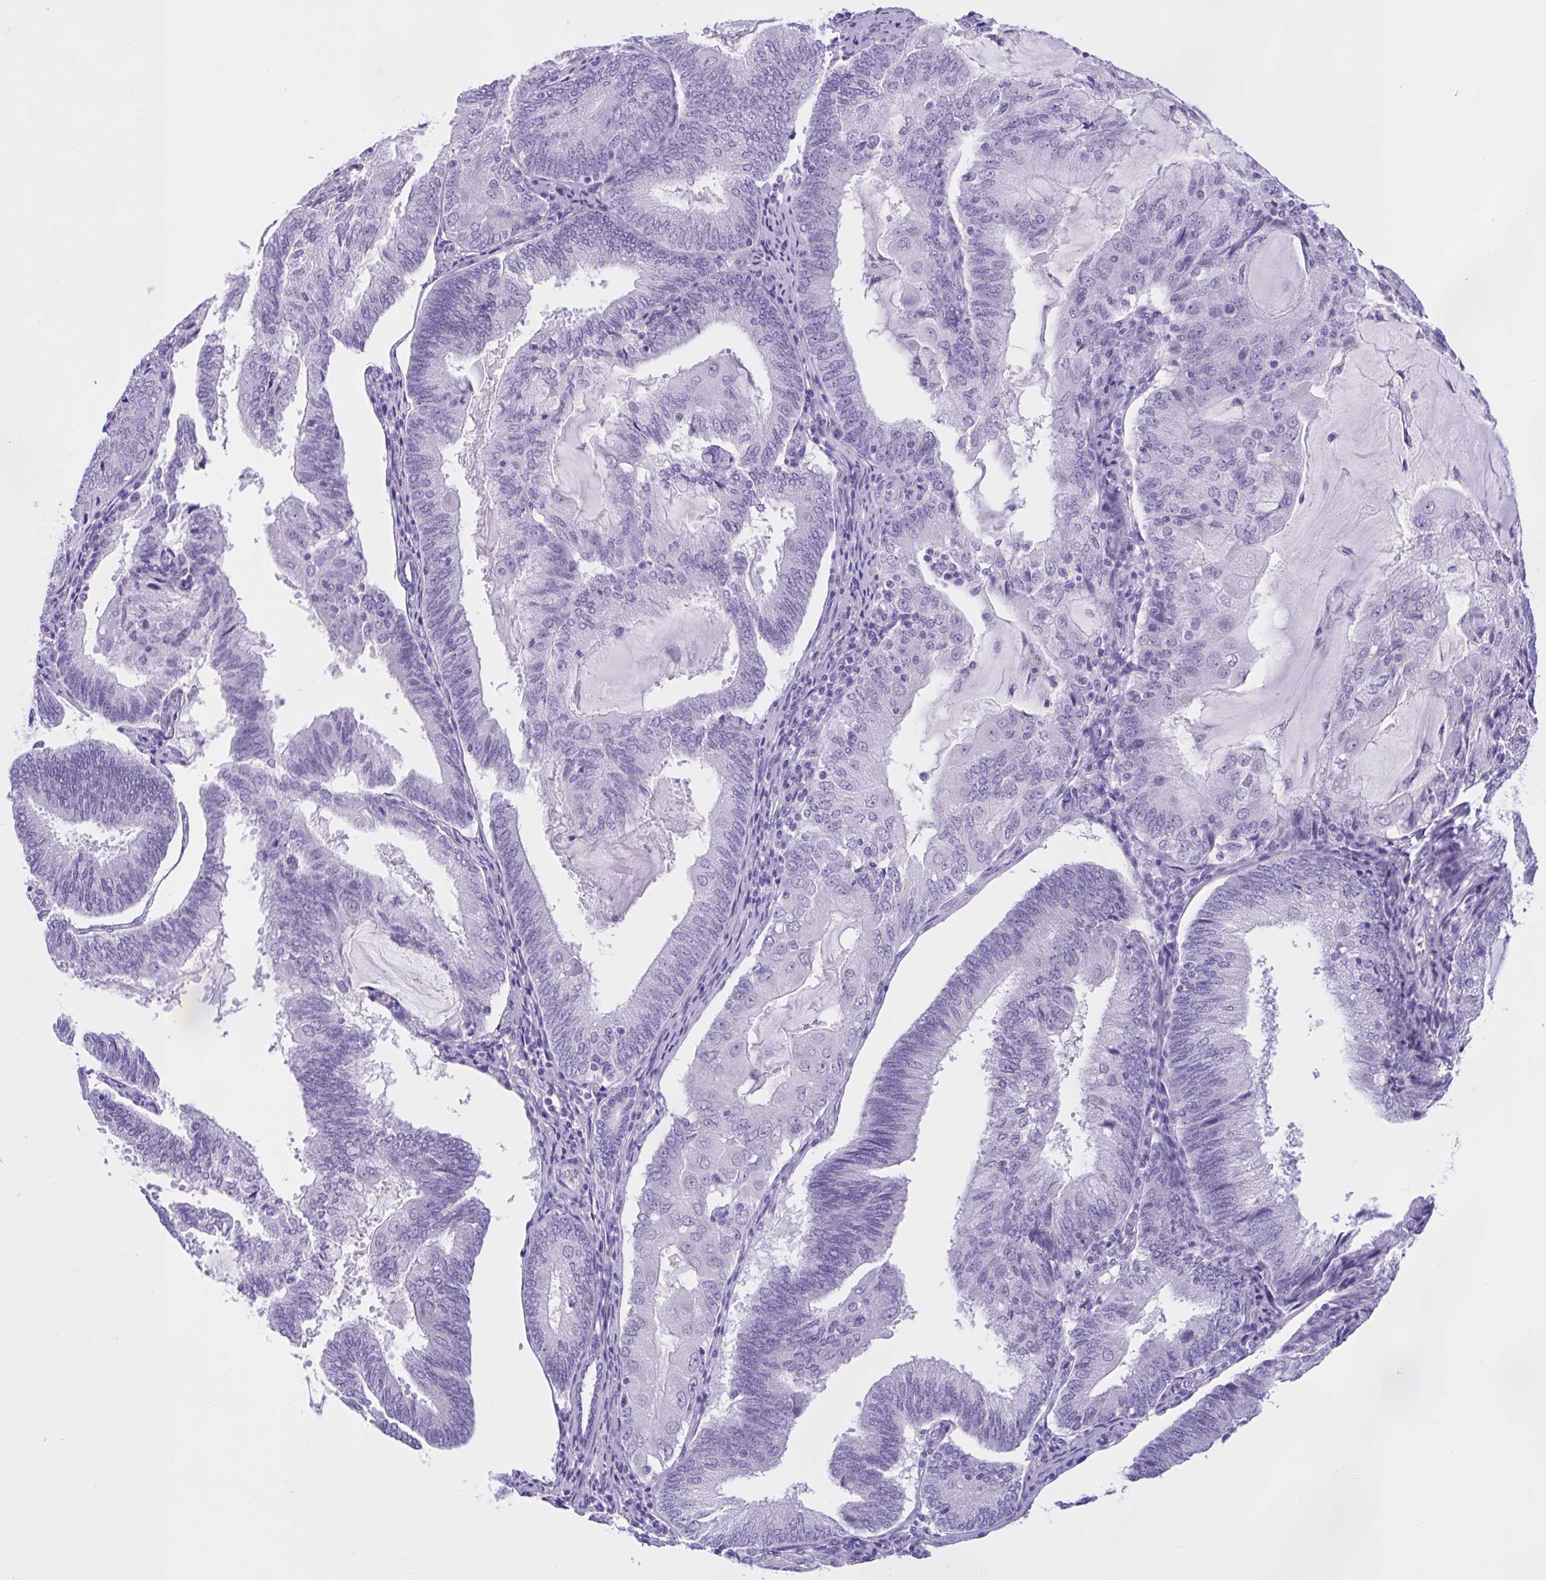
{"staining": {"intensity": "negative", "quantity": "none", "location": "none"}, "tissue": "endometrial cancer", "cell_type": "Tumor cells", "image_type": "cancer", "snomed": [{"axis": "morphology", "description": "Adenocarcinoma, NOS"}, {"axis": "topography", "description": "Endometrium"}], "caption": "Histopathology image shows no significant protein positivity in tumor cells of endometrial cancer (adenocarcinoma).", "gene": "ZNF319", "patient": {"sex": "female", "age": 81}}